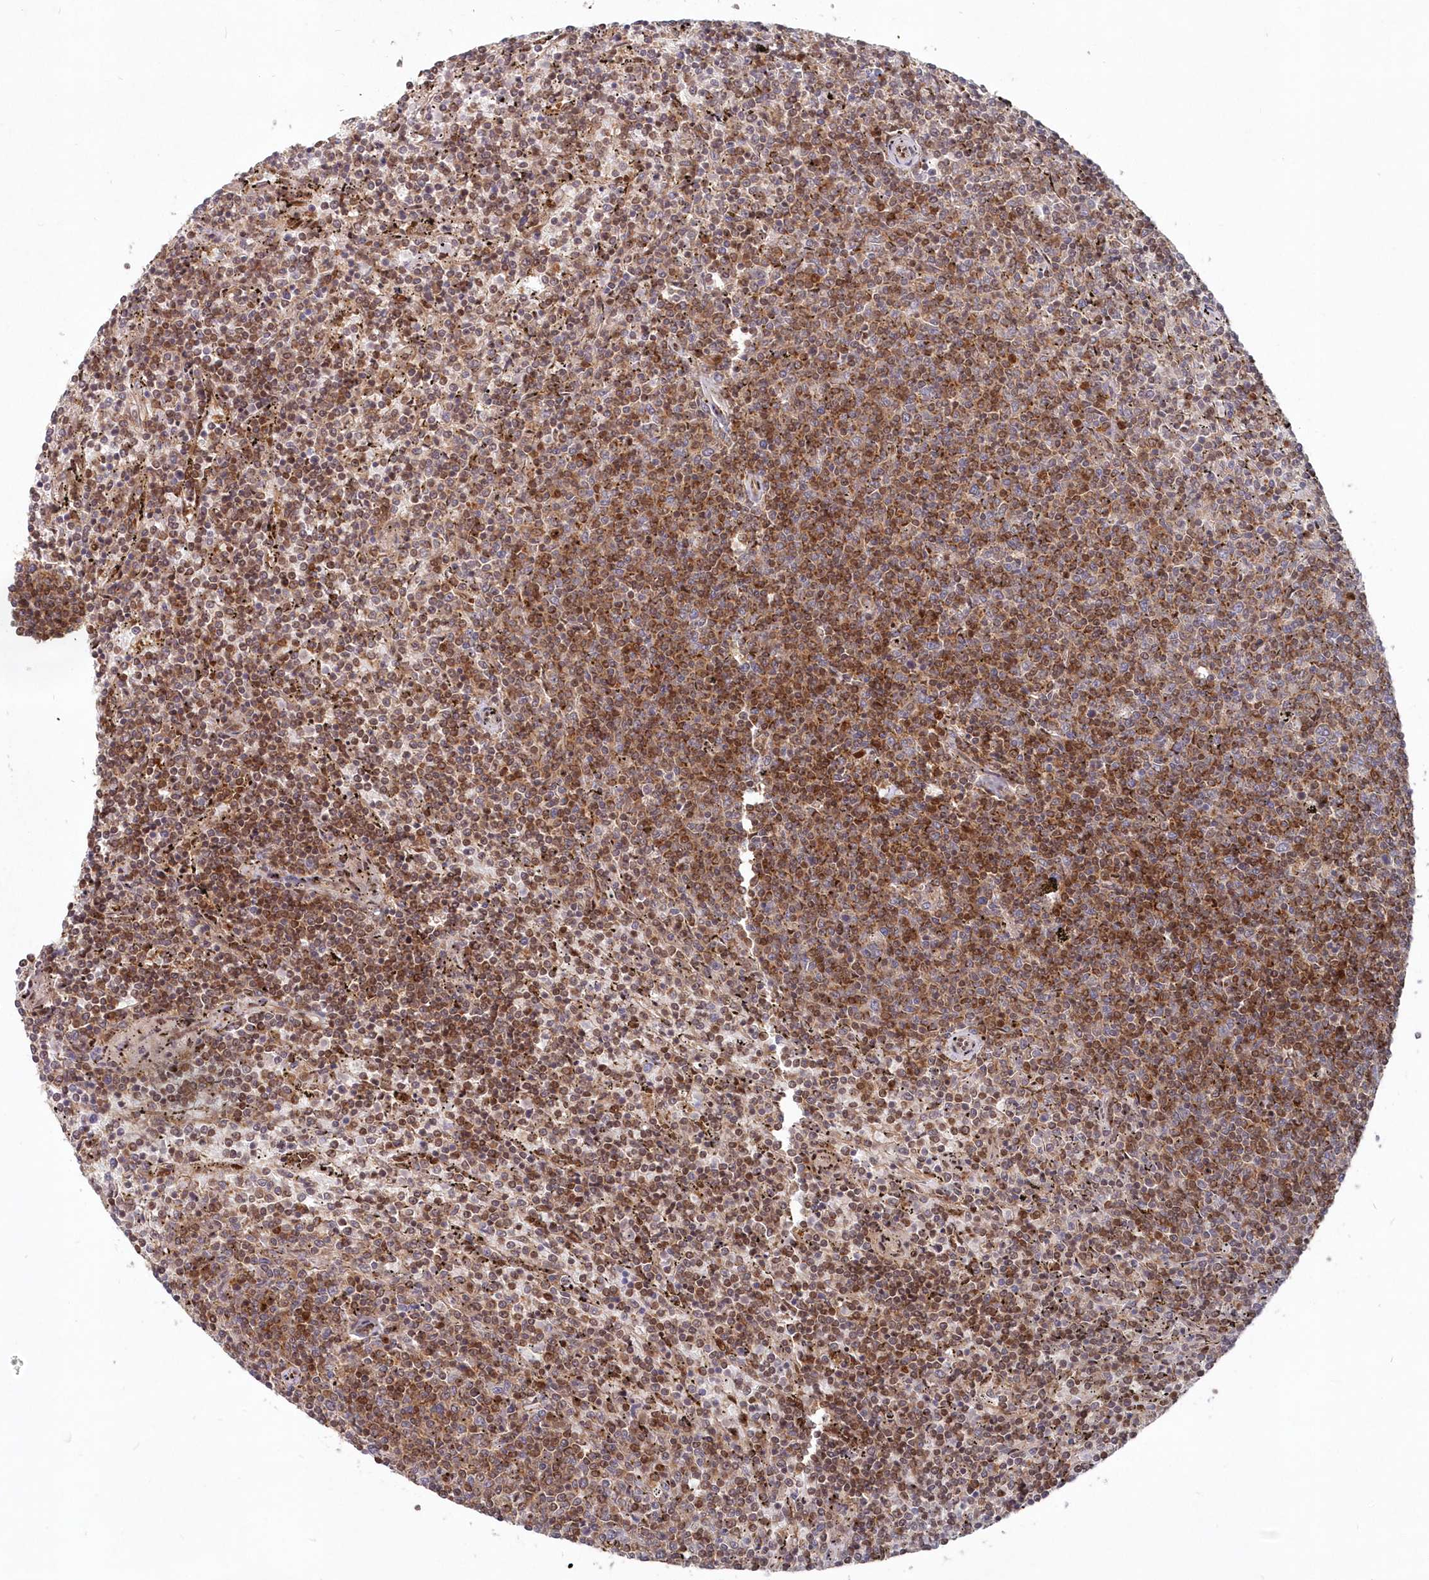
{"staining": {"intensity": "moderate", "quantity": ">75%", "location": "cytoplasmic/membranous,nuclear"}, "tissue": "lymphoma", "cell_type": "Tumor cells", "image_type": "cancer", "snomed": [{"axis": "morphology", "description": "Malignant lymphoma, non-Hodgkin's type, Low grade"}, {"axis": "topography", "description": "Spleen"}], "caption": "Immunohistochemical staining of lymphoma shows moderate cytoplasmic/membranous and nuclear protein staining in about >75% of tumor cells. (brown staining indicates protein expression, while blue staining denotes nuclei).", "gene": "ABHD14B", "patient": {"sex": "female", "age": 50}}